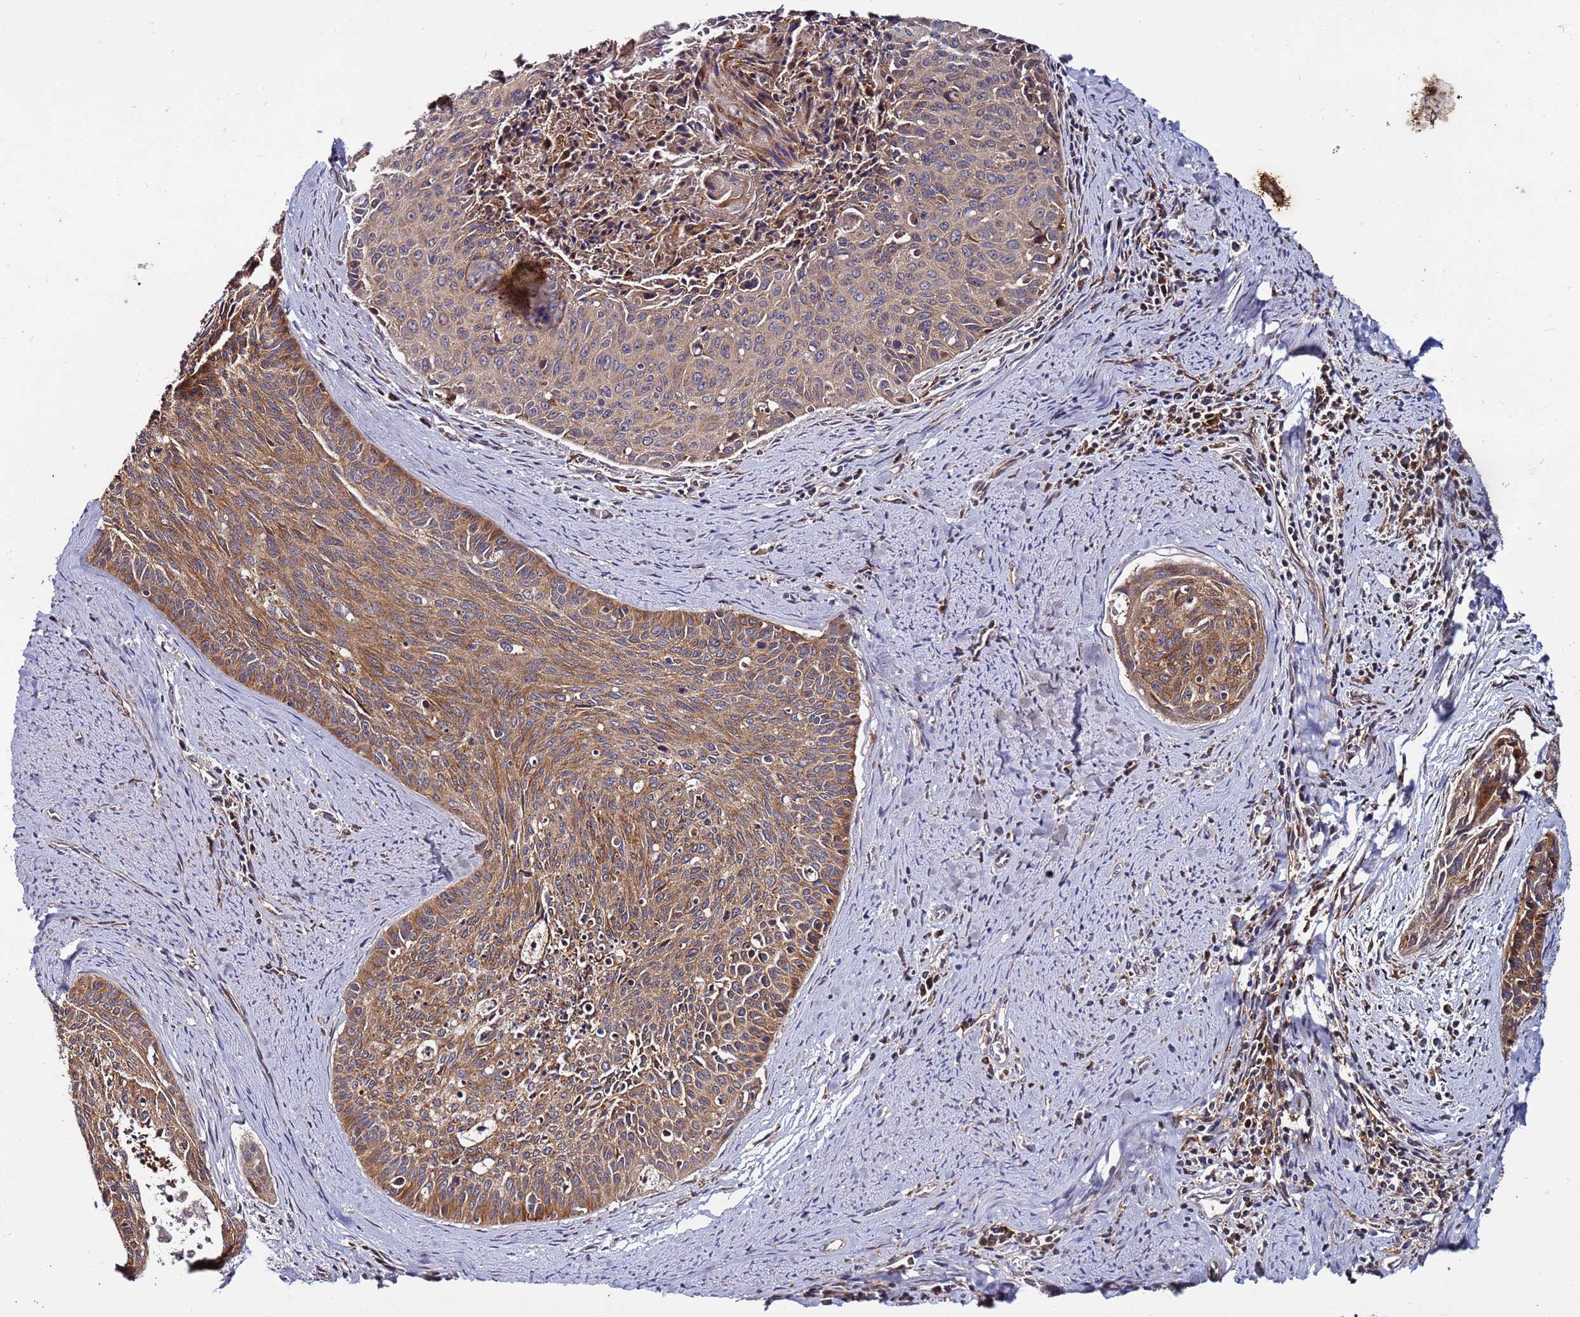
{"staining": {"intensity": "moderate", "quantity": ">75%", "location": "cytoplasmic/membranous"}, "tissue": "cervical cancer", "cell_type": "Tumor cells", "image_type": "cancer", "snomed": [{"axis": "morphology", "description": "Squamous cell carcinoma, NOS"}, {"axis": "topography", "description": "Cervix"}], "caption": "Moderate cytoplasmic/membranous protein expression is appreciated in about >75% of tumor cells in cervical cancer.", "gene": "TMEM176B", "patient": {"sex": "female", "age": 55}}